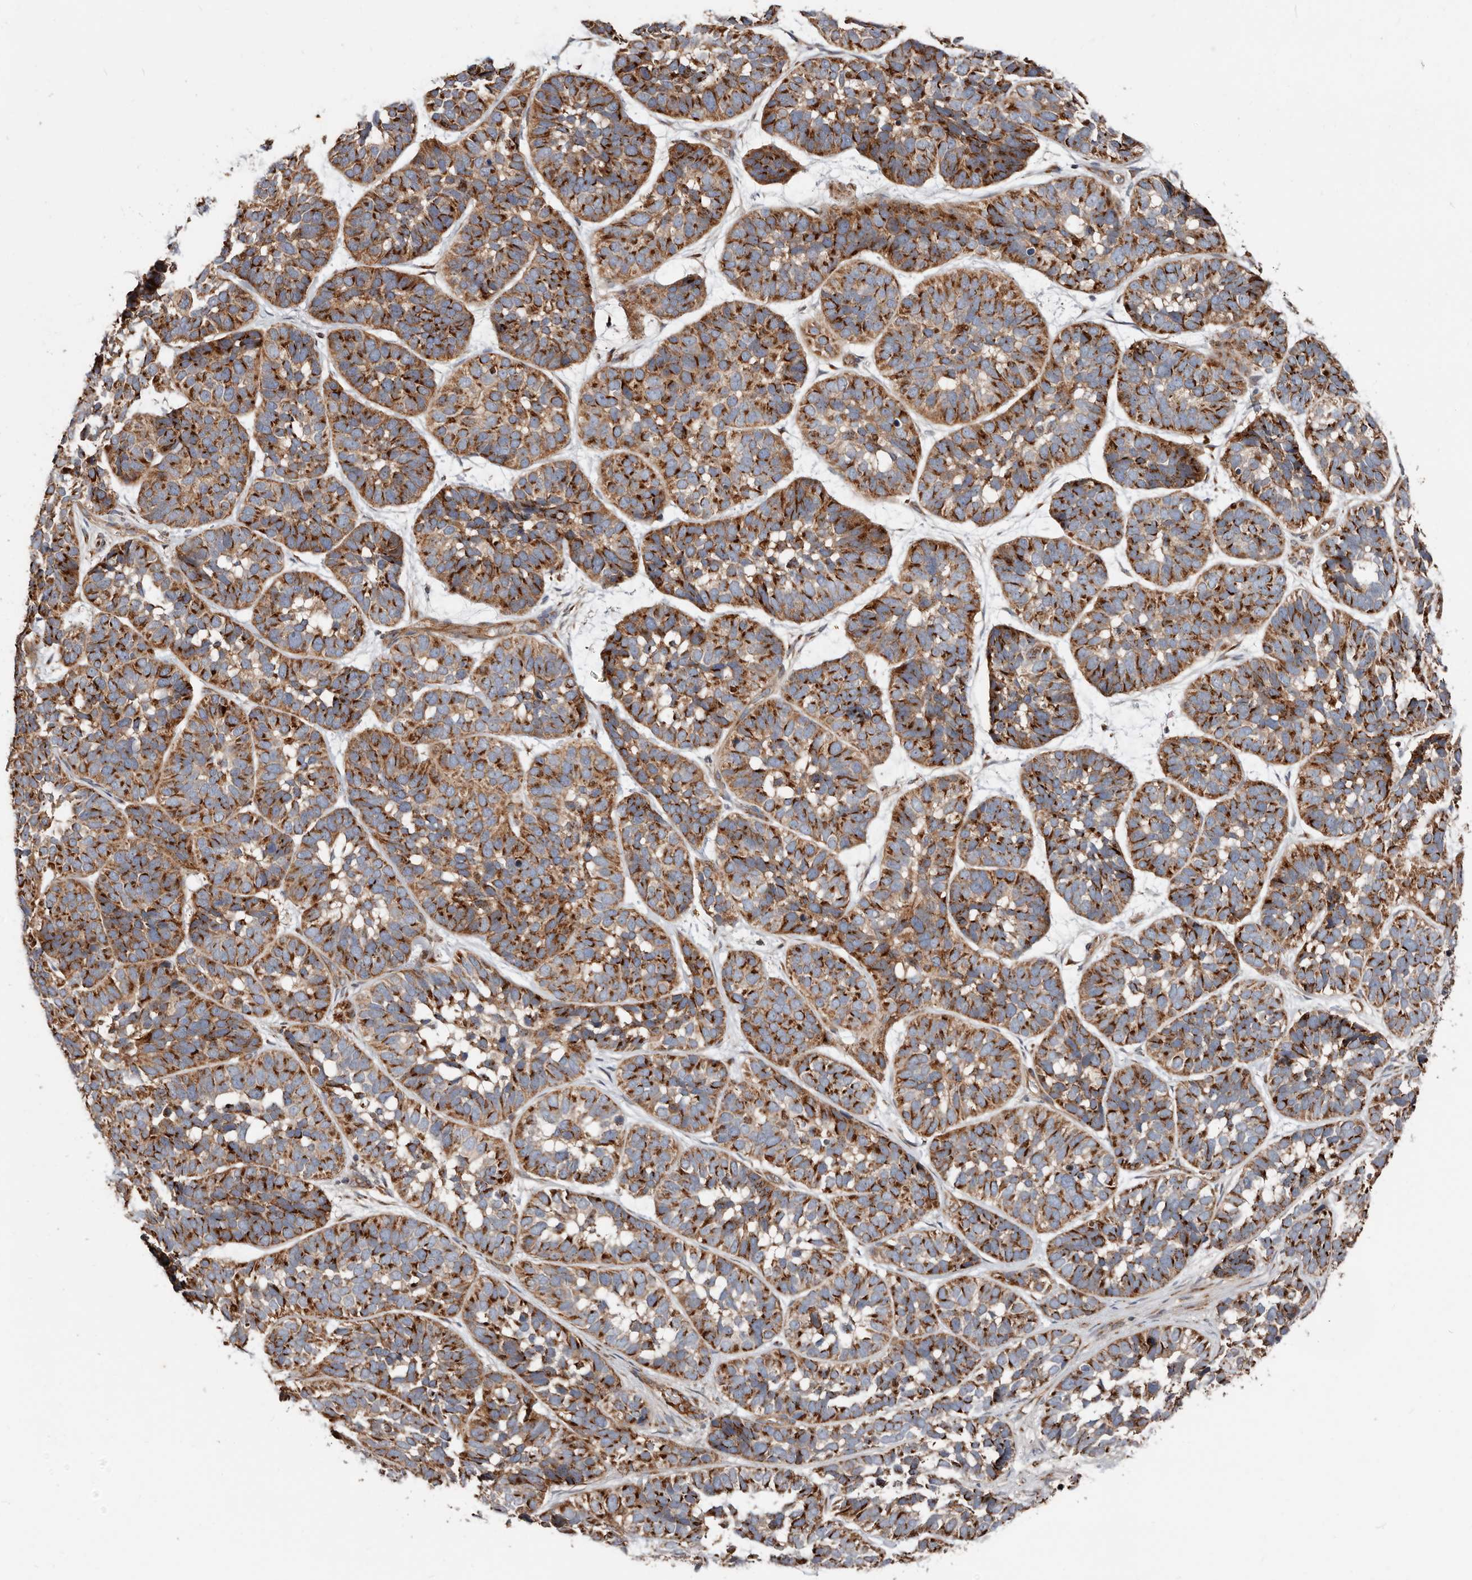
{"staining": {"intensity": "strong", "quantity": ">75%", "location": "cytoplasmic/membranous"}, "tissue": "skin cancer", "cell_type": "Tumor cells", "image_type": "cancer", "snomed": [{"axis": "morphology", "description": "Basal cell carcinoma"}, {"axis": "topography", "description": "Skin"}], "caption": "An immunohistochemistry image of neoplastic tissue is shown. Protein staining in brown shows strong cytoplasmic/membranous positivity in basal cell carcinoma (skin) within tumor cells. (Brightfield microscopy of DAB IHC at high magnification).", "gene": "COG1", "patient": {"sex": "male", "age": 62}}